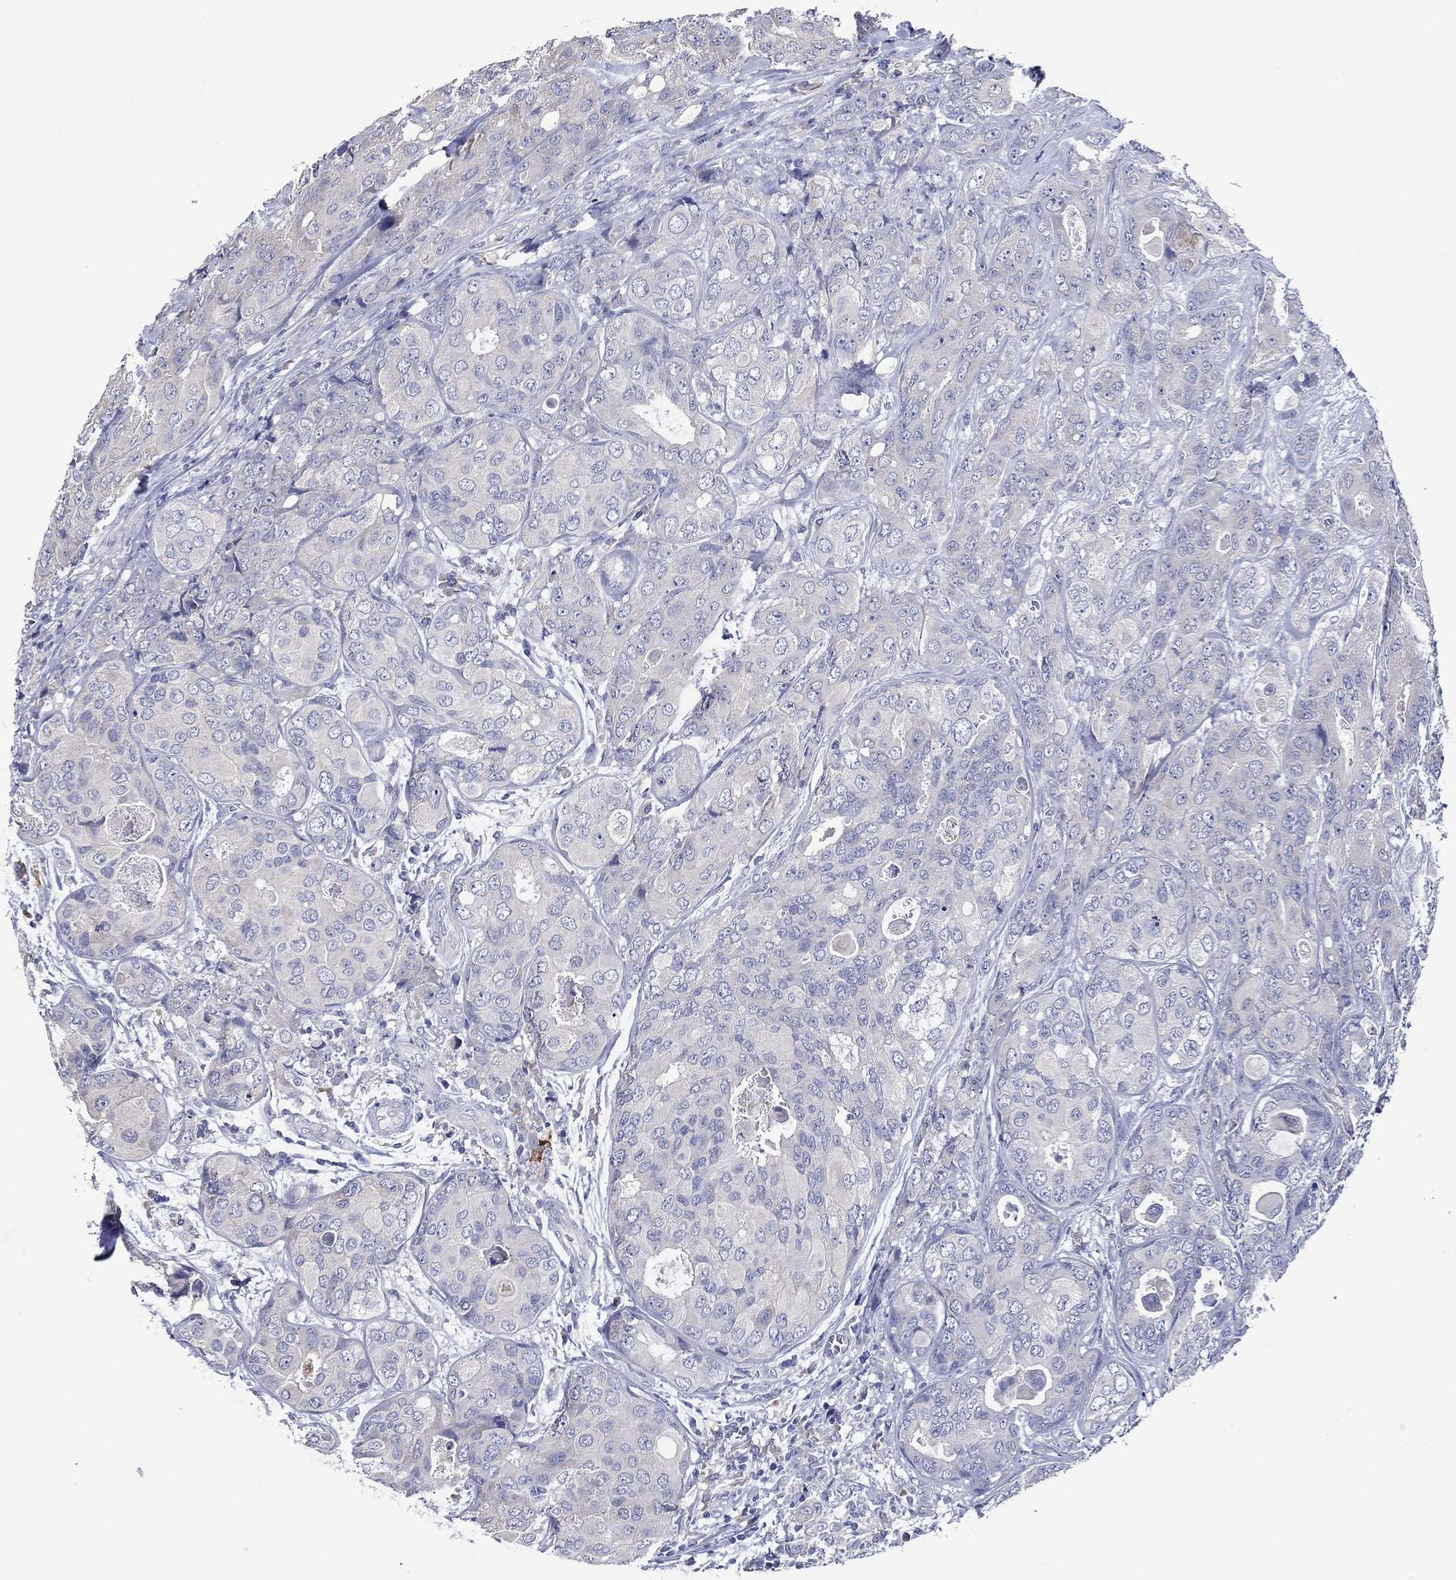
{"staining": {"intensity": "negative", "quantity": "none", "location": "none"}, "tissue": "breast cancer", "cell_type": "Tumor cells", "image_type": "cancer", "snomed": [{"axis": "morphology", "description": "Duct carcinoma"}, {"axis": "topography", "description": "Breast"}], "caption": "IHC image of neoplastic tissue: human breast cancer stained with DAB (3,3'-diaminobenzidine) demonstrates no significant protein expression in tumor cells.", "gene": "CHIT1", "patient": {"sex": "female", "age": 43}}